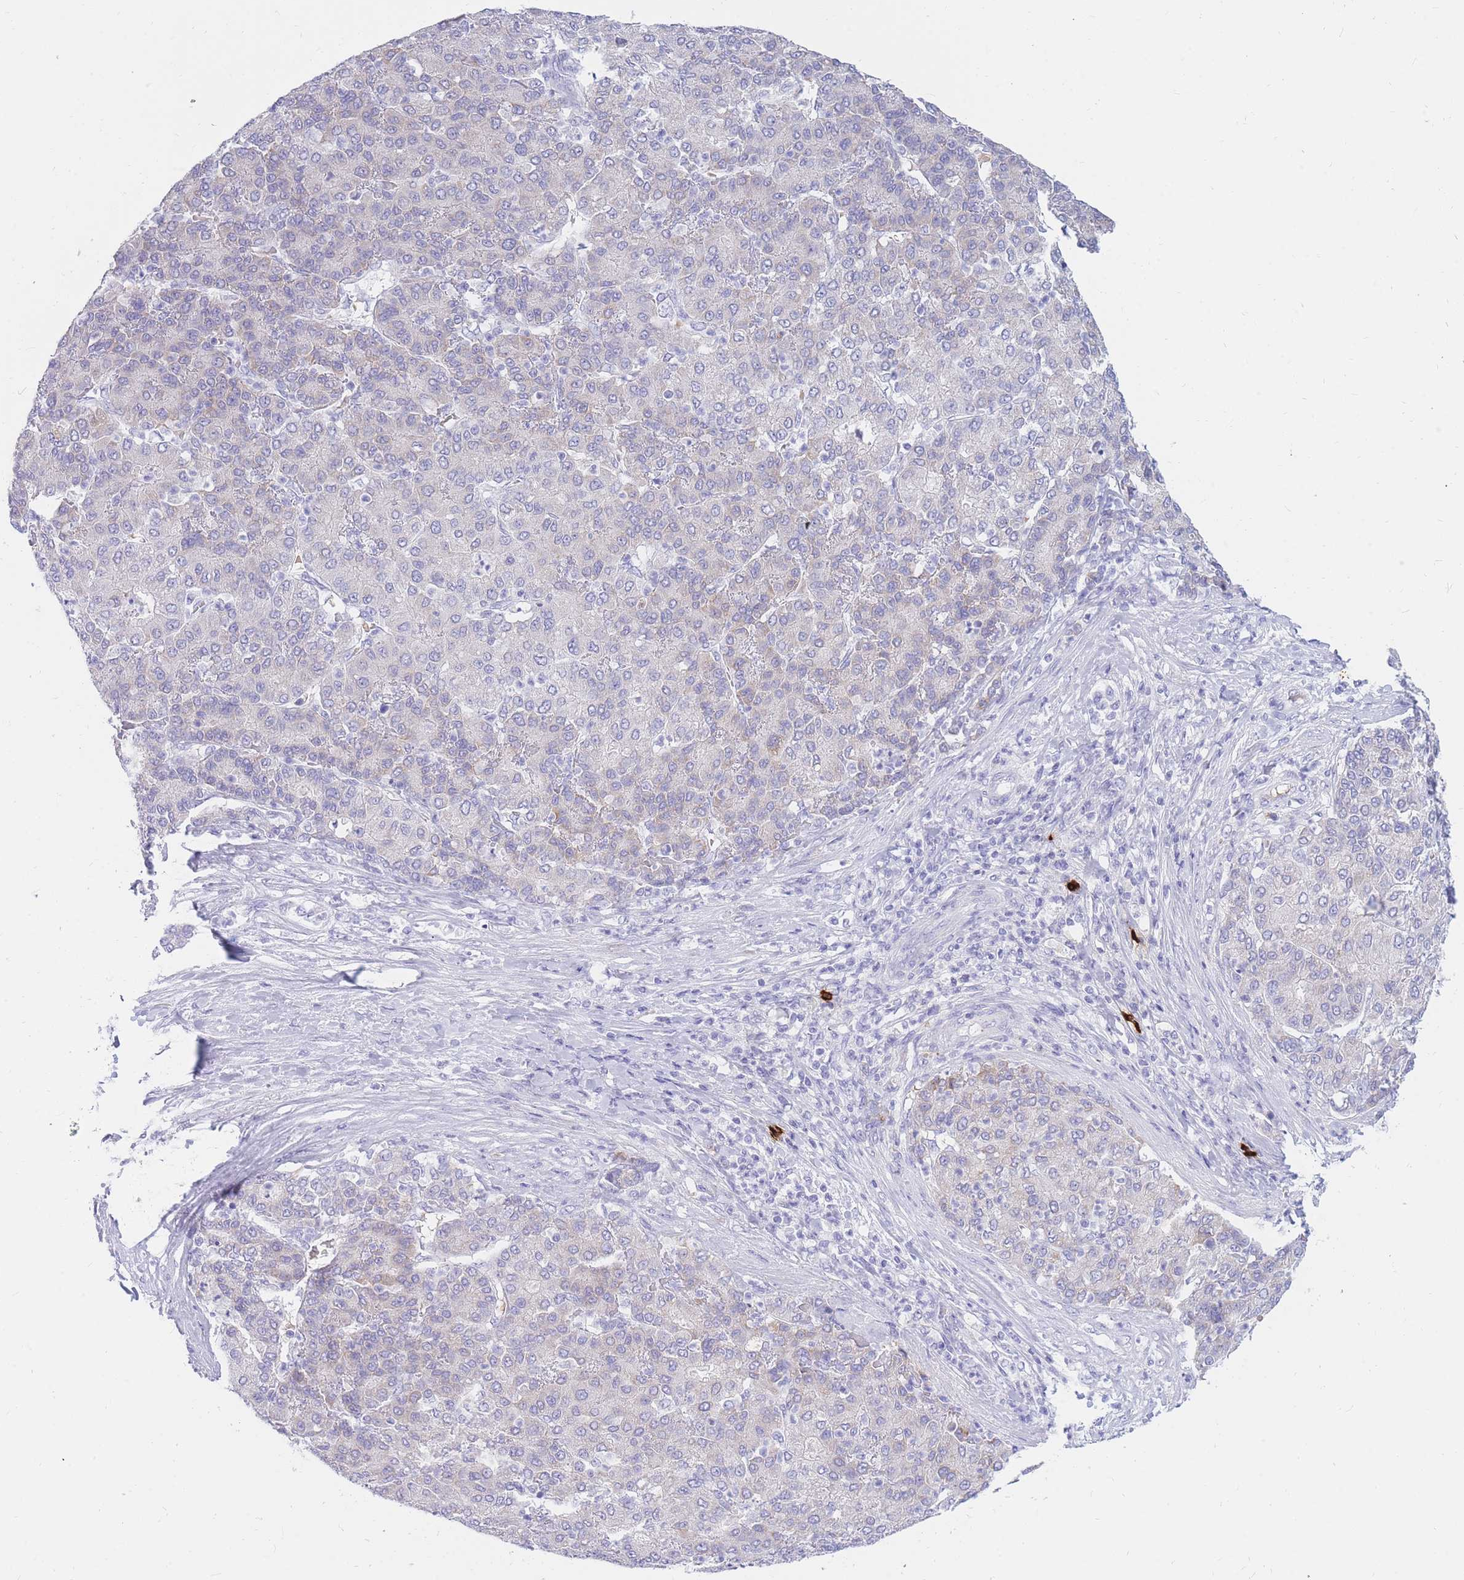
{"staining": {"intensity": "negative", "quantity": "none", "location": "none"}, "tissue": "liver cancer", "cell_type": "Tumor cells", "image_type": "cancer", "snomed": [{"axis": "morphology", "description": "Carcinoma, Hepatocellular, NOS"}, {"axis": "topography", "description": "Liver"}], "caption": "This is an IHC photomicrograph of hepatocellular carcinoma (liver). There is no staining in tumor cells.", "gene": "TPSD1", "patient": {"sex": "male", "age": 65}}